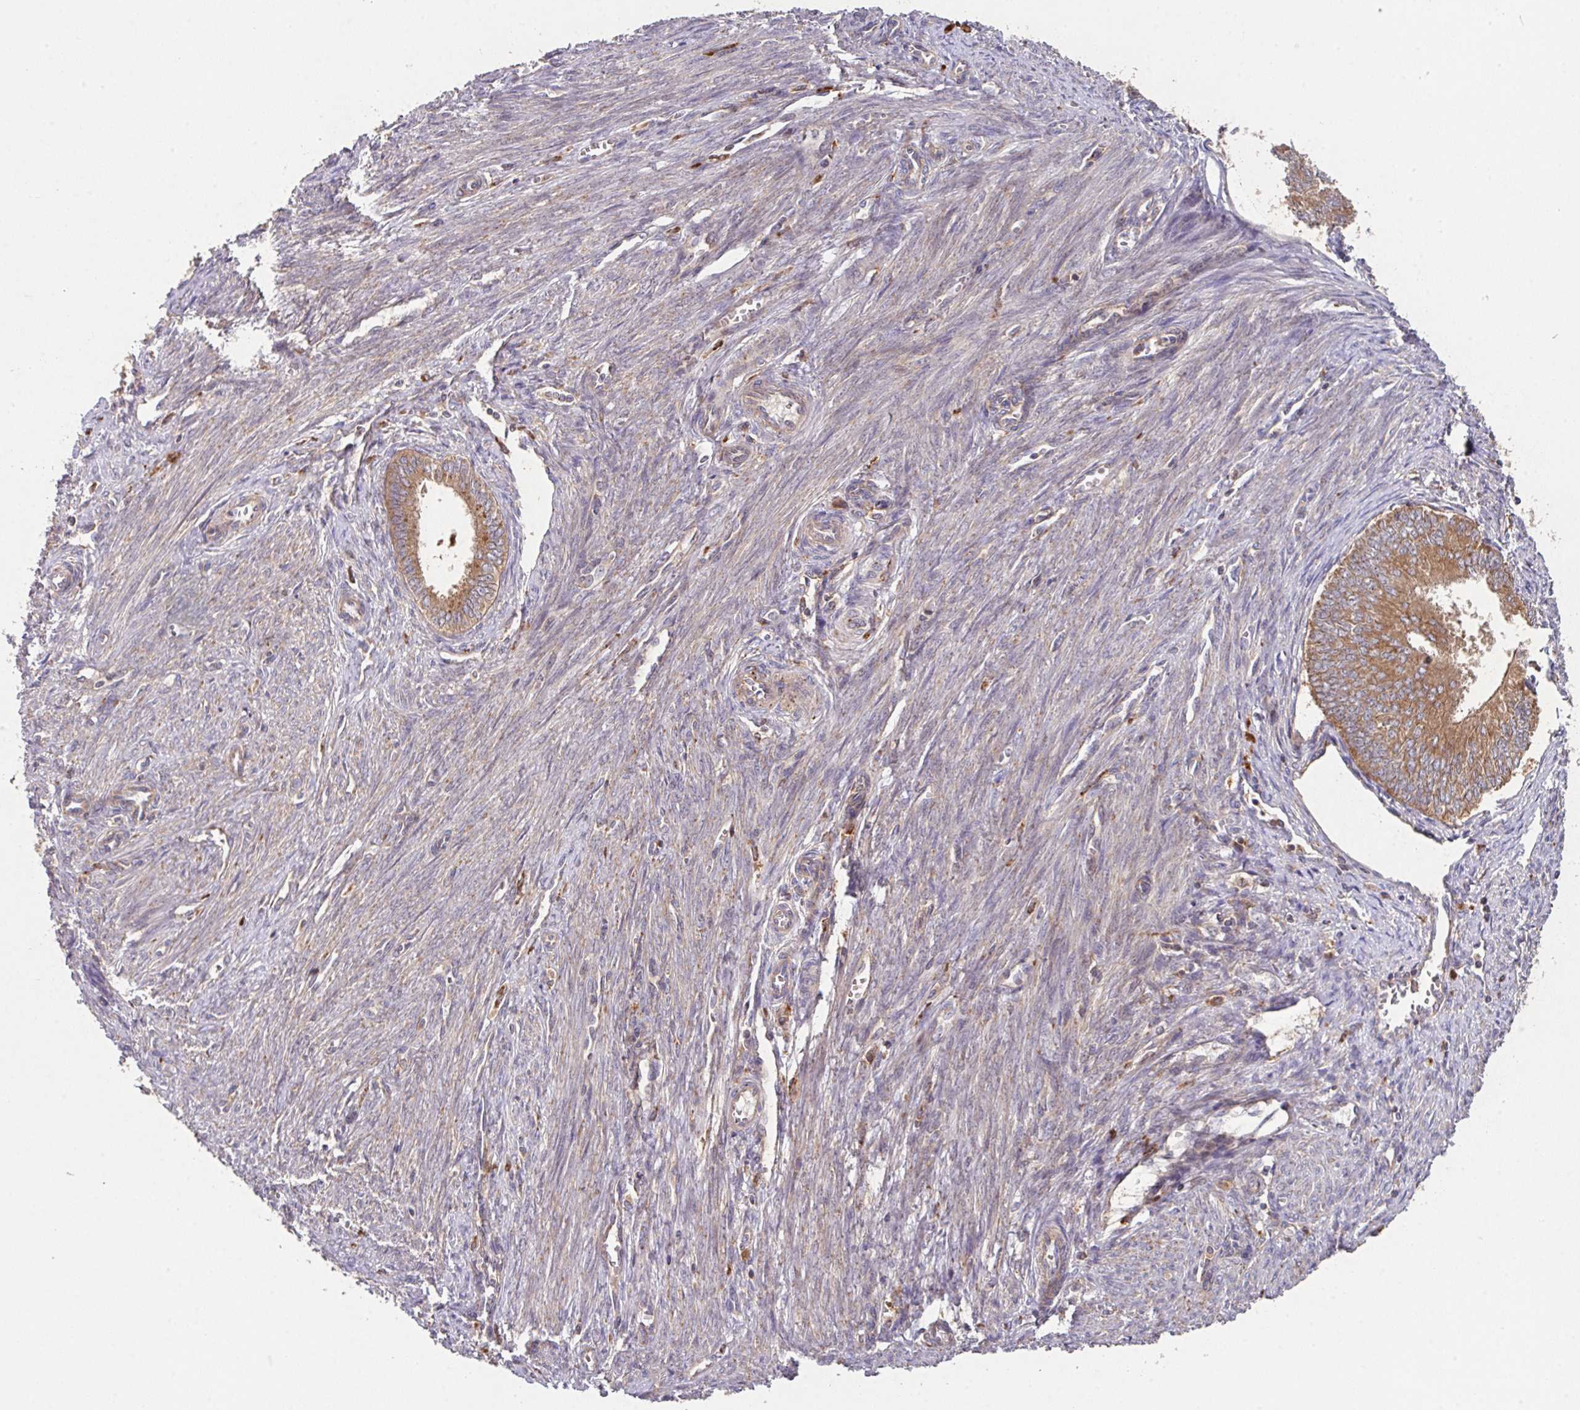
{"staining": {"intensity": "moderate", "quantity": ">75%", "location": "cytoplasmic/membranous"}, "tissue": "endometrial cancer", "cell_type": "Tumor cells", "image_type": "cancer", "snomed": [{"axis": "morphology", "description": "Adenocarcinoma, NOS"}, {"axis": "topography", "description": "Endometrium"}], "caption": "An image of endometrial cancer (adenocarcinoma) stained for a protein exhibits moderate cytoplasmic/membranous brown staining in tumor cells. (DAB IHC, brown staining for protein, blue staining for nuclei).", "gene": "TRIM14", "patient": {"sex": "female", "age": 68}}